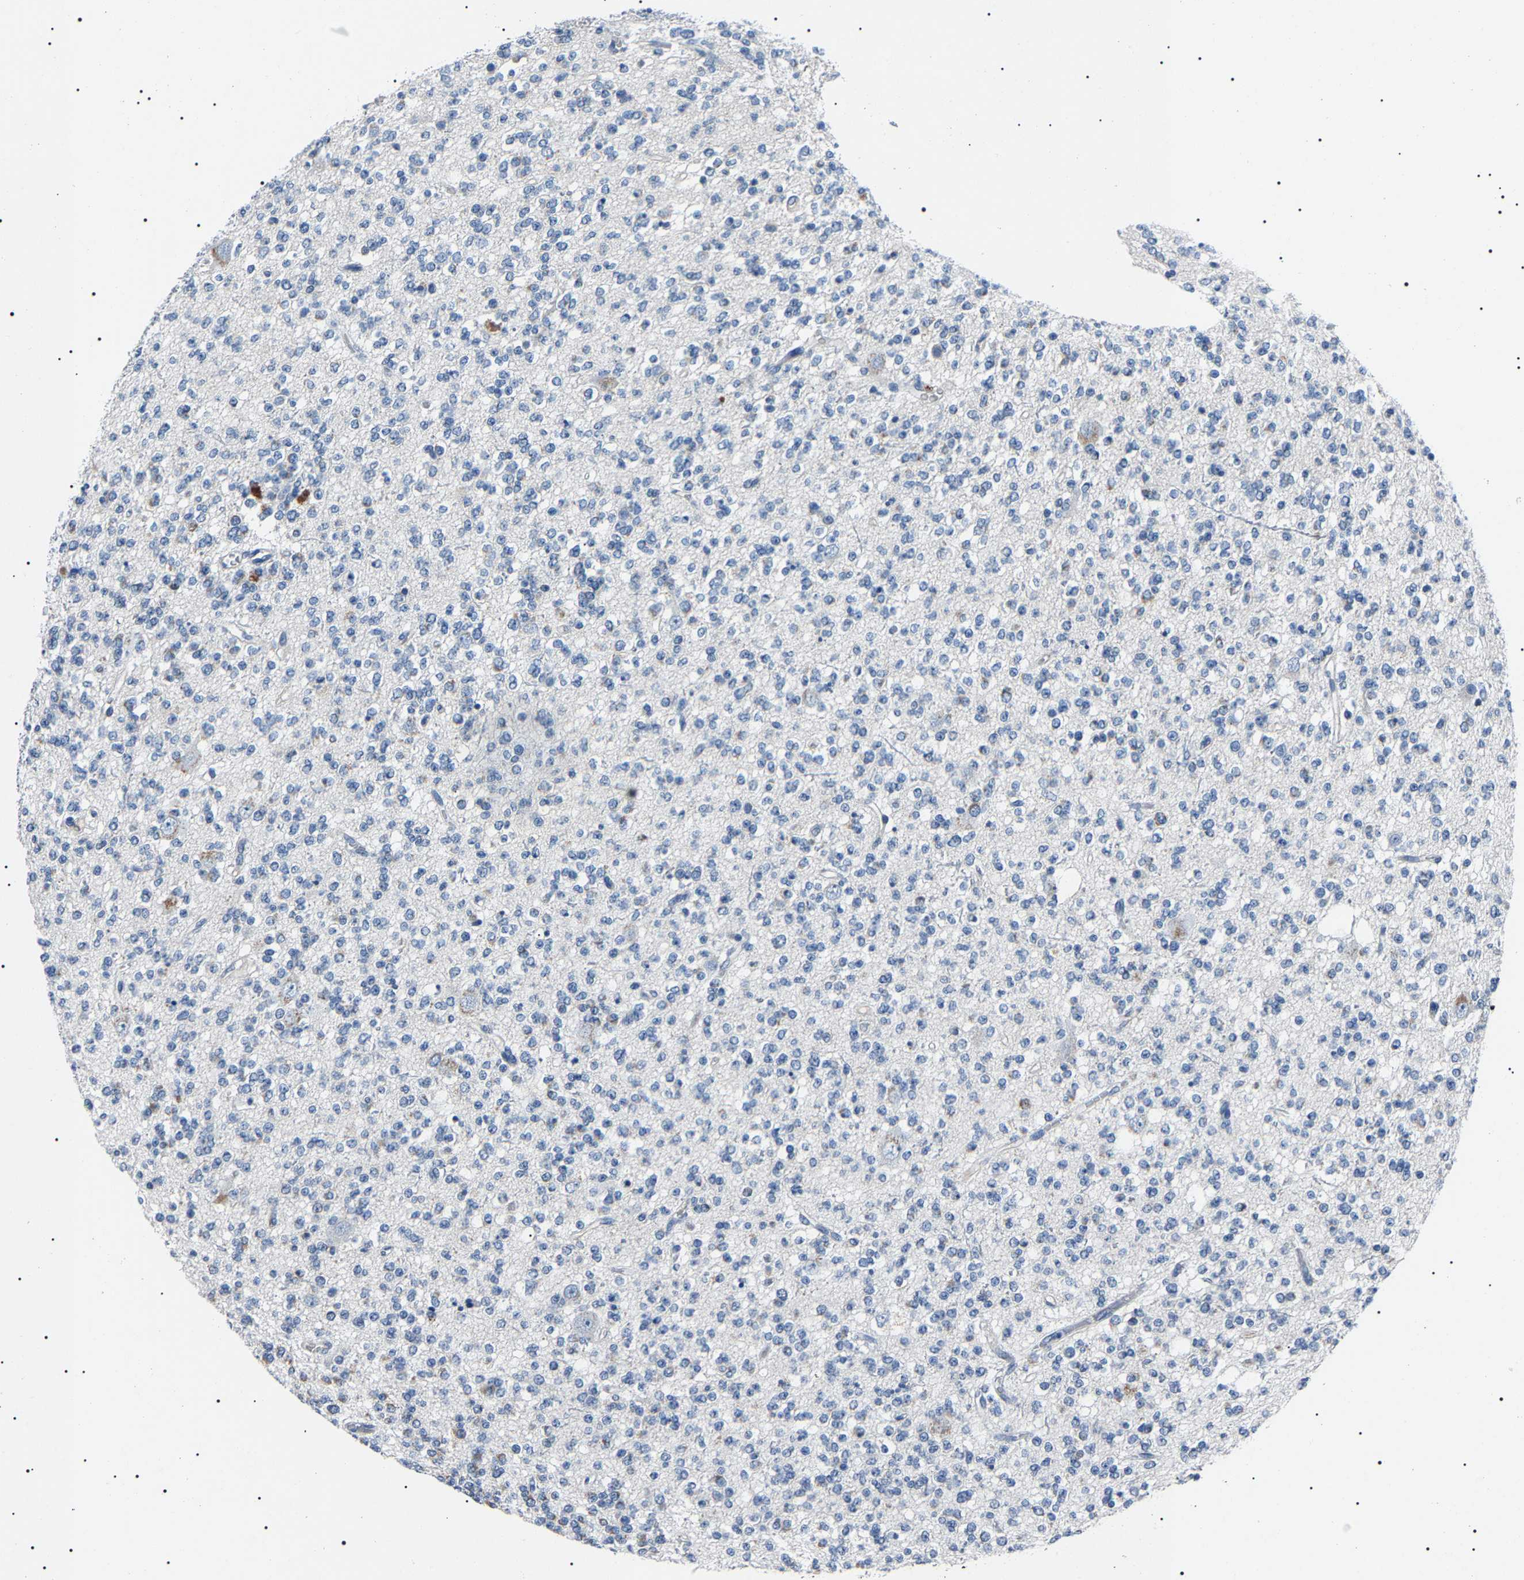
{"staining": {"intensity": "negative", "quantity": "none", "location": "none"}, "tissue": "glioma", "cell_type": "Tumor cells", "image_type": "cancer", "snomed": [{"axis": "morphology", "description": "Glioma, malignant, Low grade"}, {"axis": "topography", "description": "Brain"}], "caption": "A histopathology image of glioma stained for a protein demonstrates no brown staining in tumor cells. (Brightfield microscopy of DAB immunohistochemistry at high magnification).", "gene": "KLK15", "patient": {"sex": "male", "age": 38}}